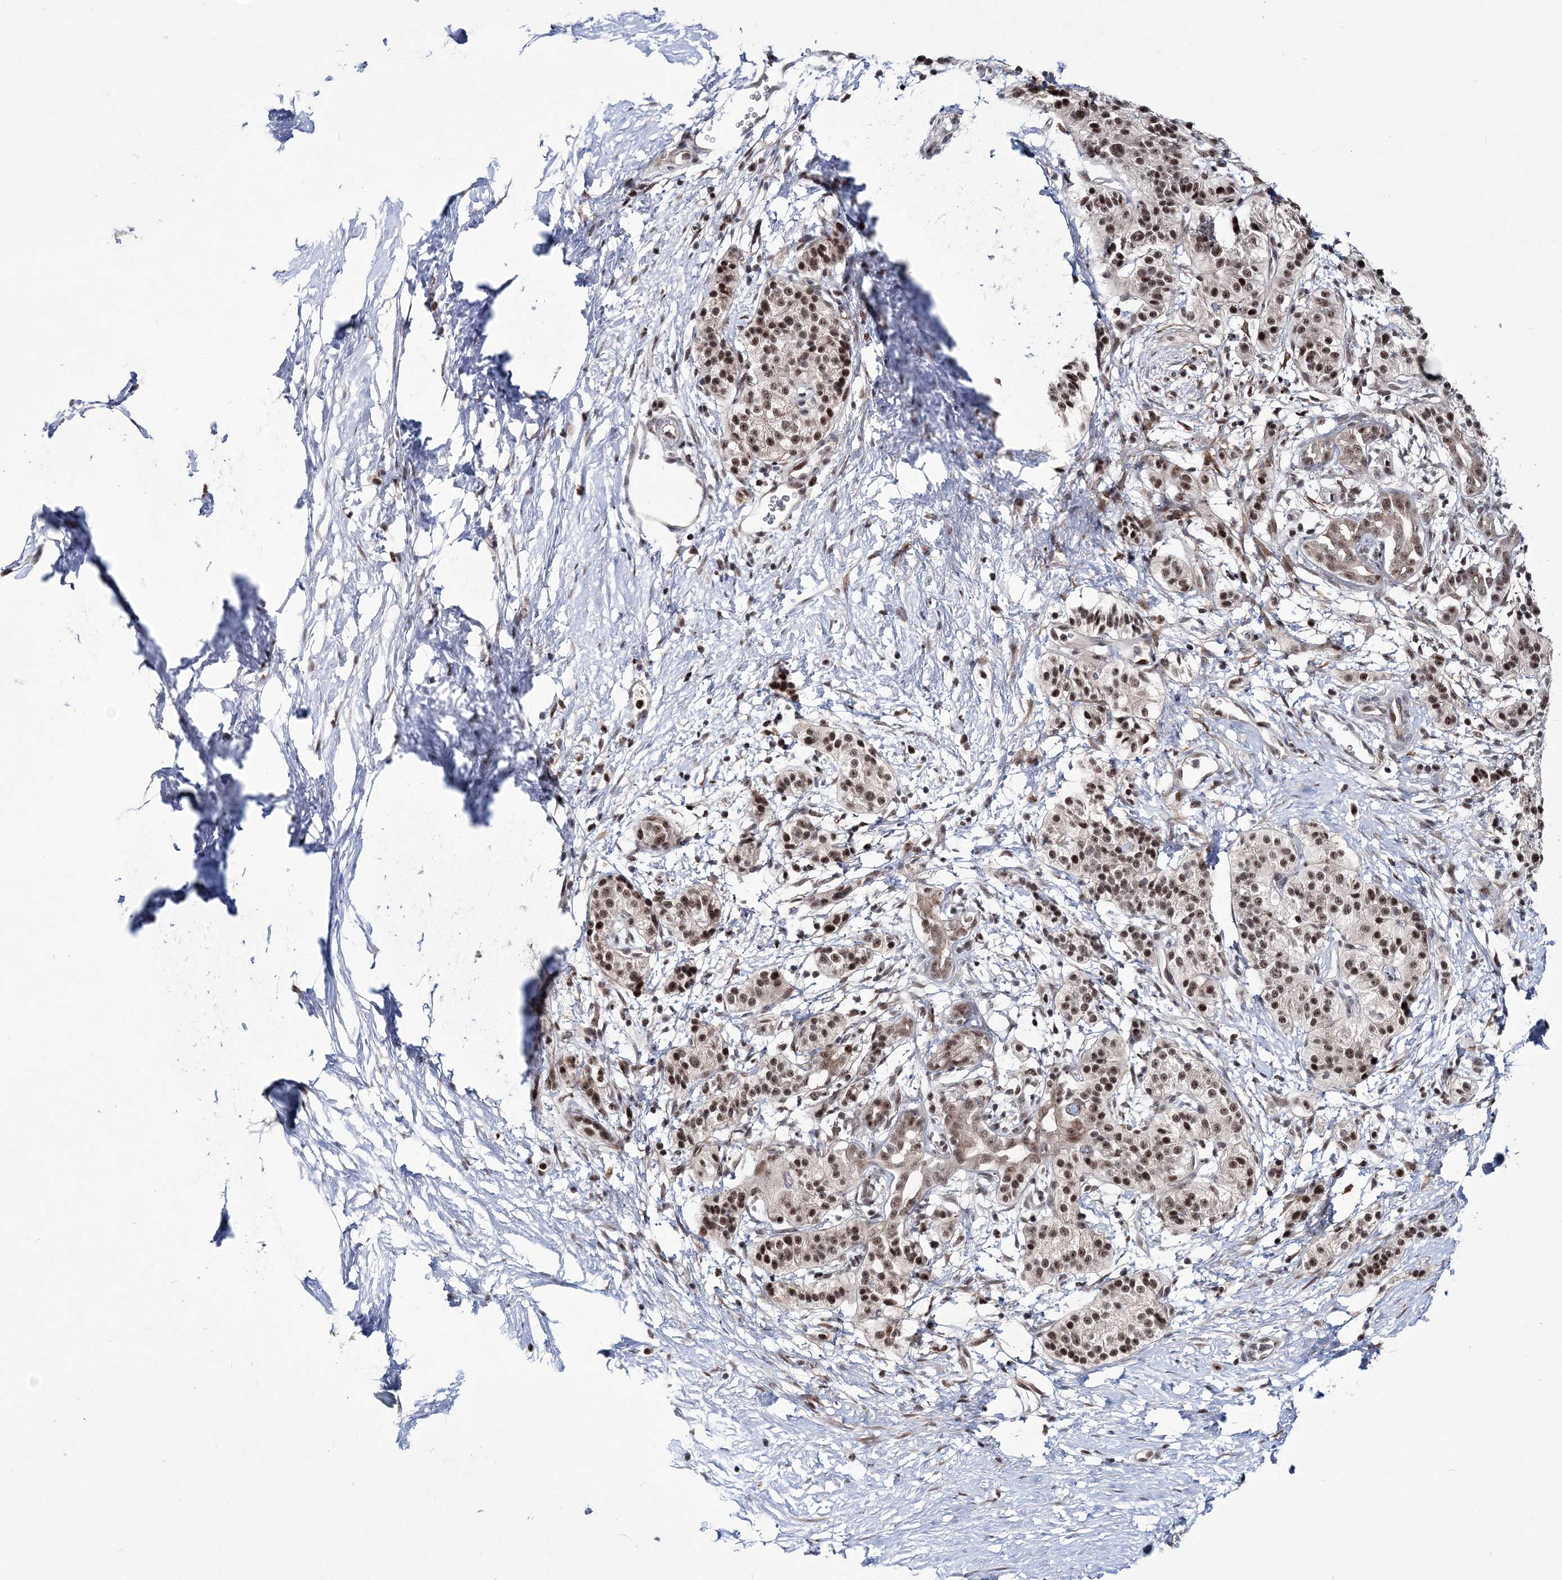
{"staining": {"intensity": "strong", "quantity": "25%-75%", "location": "nuclear"}, "tissue": "pancreatic cancer", "cell_type": "Tumor cells", "image_type": "cancer", "snomed": [{"axis": "morphology", "description": "Adenocarcinoma, NOS"}, {"axis": "topography", "description": "Pancreas"}], "caption": "Pancreatic cancer stained for a protein shows strong nuclear positivity in tumor cells. (brown staining indicates protein expression, while blue staining denotes nuclei).", "gene": "TATDN2", "patient": {"sex": "male", "age": 50}}